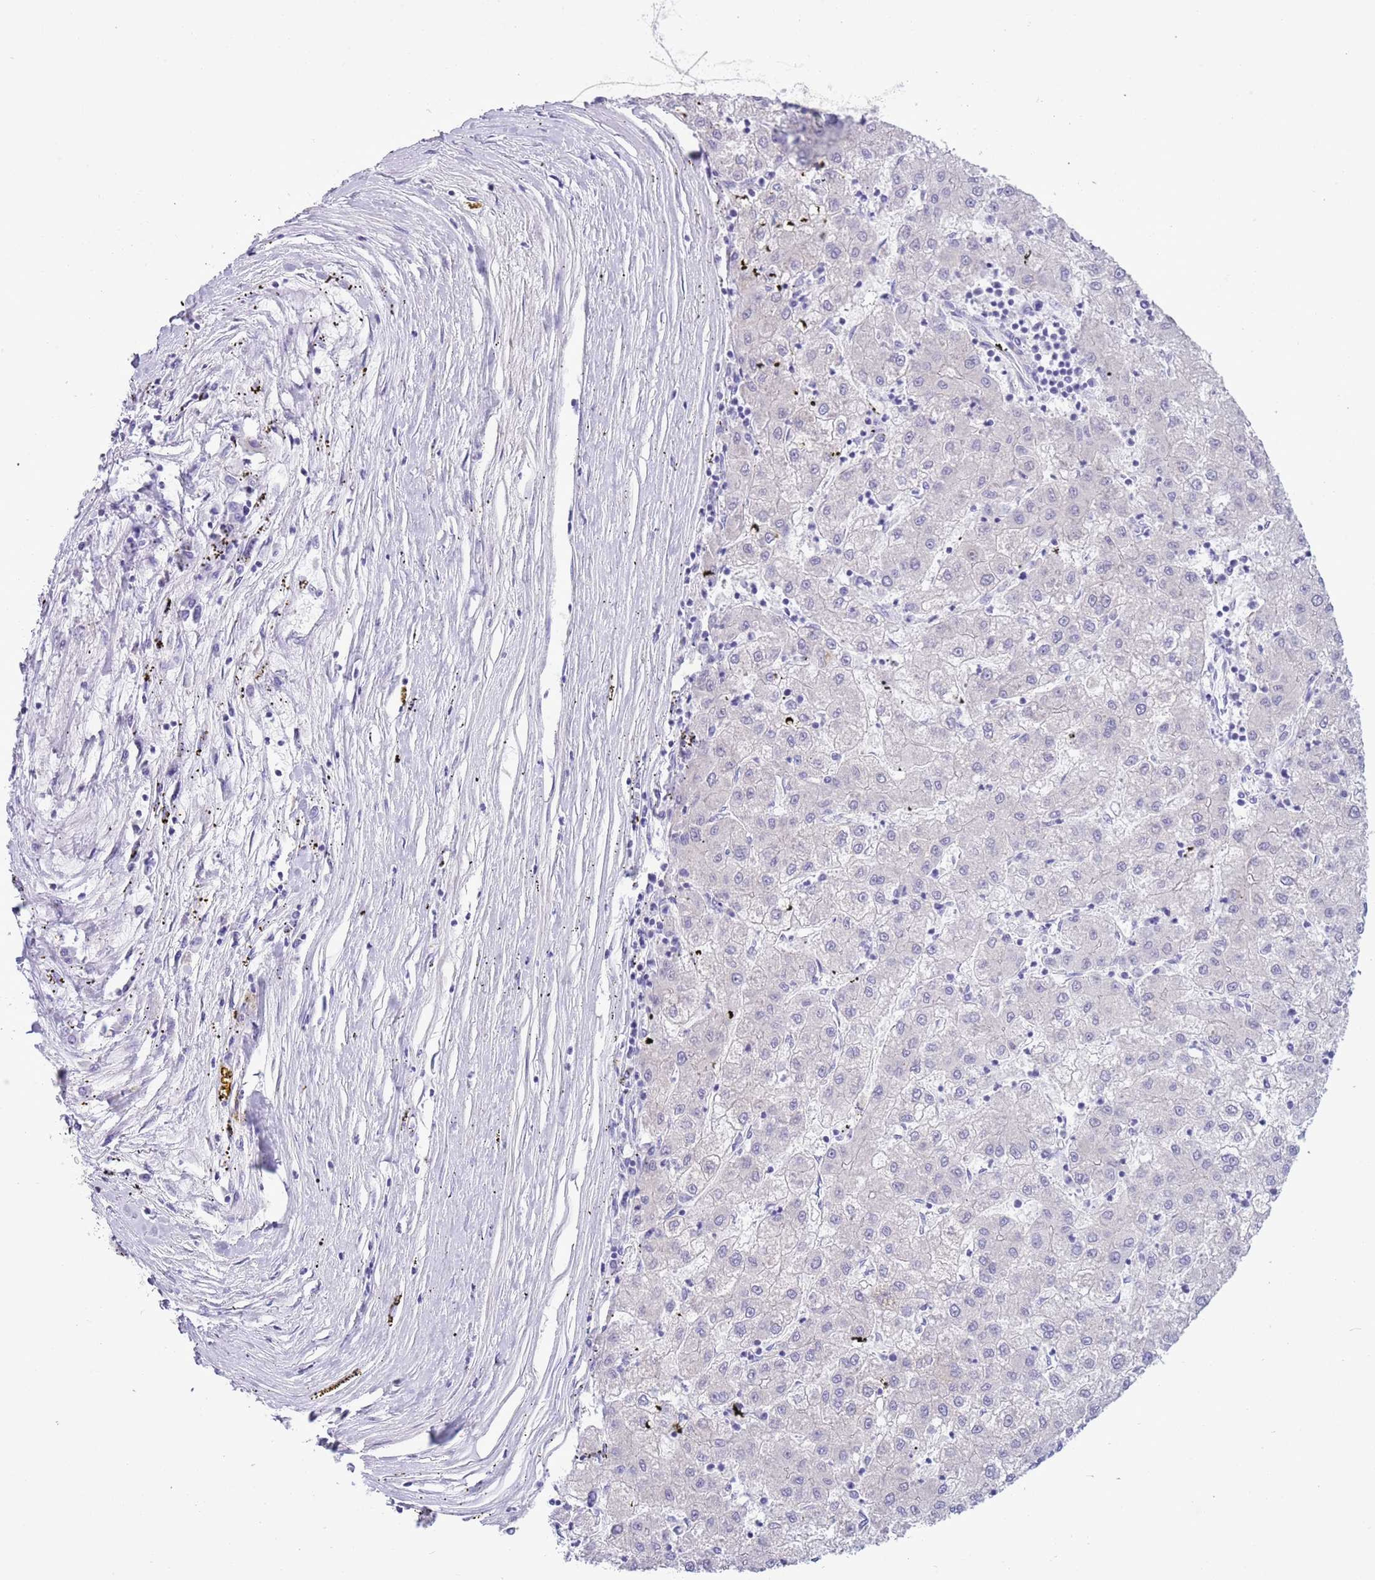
{"staining": {"intensity": "negative", "quantity": "none", "location": "none"}, "tissue": "liver cancer", "cell_type": "Tumor cells", "image_type": "cancer", "snomed": [{"axis": "morphology", "description": "Carcinoma, Hepatocellular, NOS"}, {"axis": "topography", "description": "Liver"}], "caption": "Tumor cells show no significant protein positivity in liver cancer (hepatocellular carcinoma).", "gene": "MOCOS", "patient": {"sex": "male", "age": 72}}